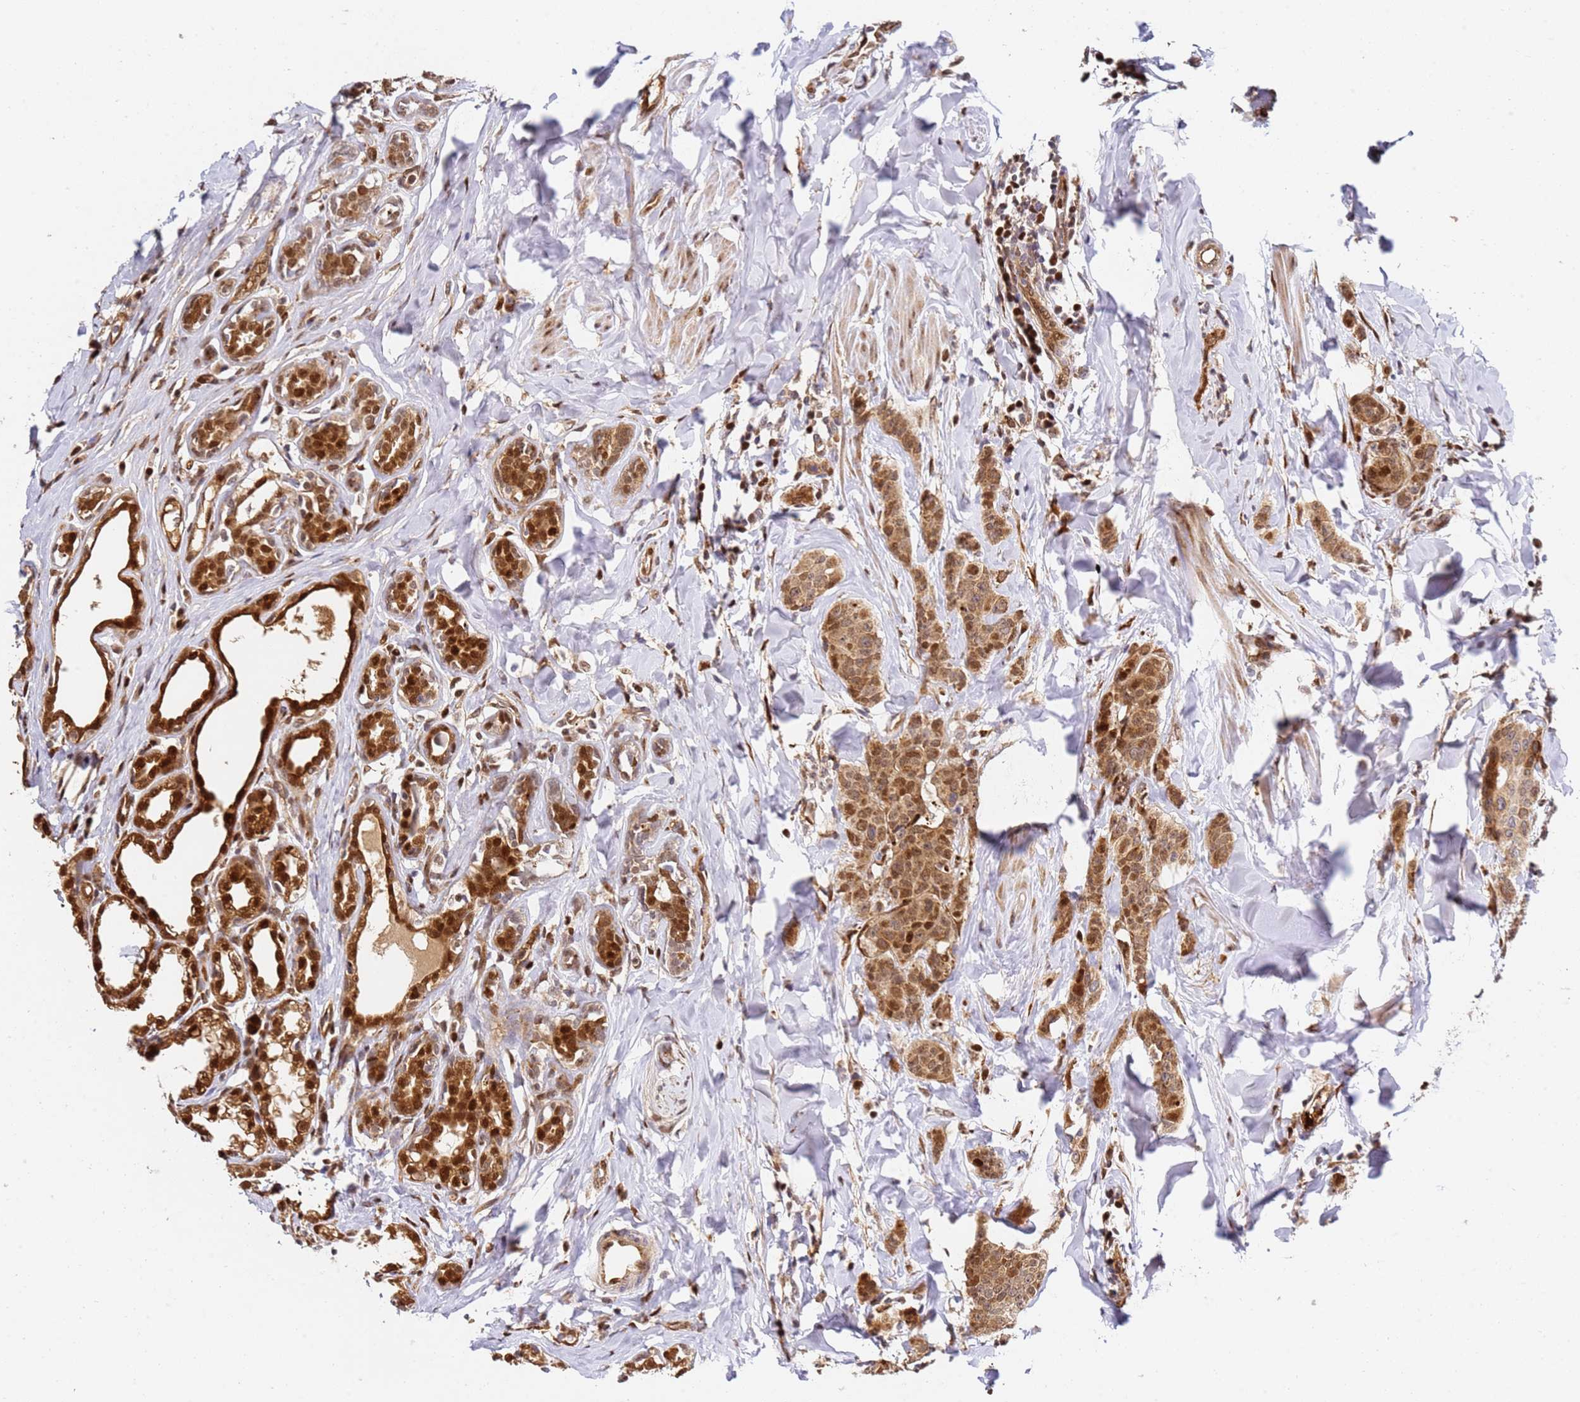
{"staining": {"intensity": "moderate", "quantity": ">75%", "location": "cytoplasmic/membranous,nuclear"}, "tissue": "breast cancer", "cell_type": "Tumor cells", "image_type": "cancer", "snomed": [{"axis": "morphology", "description": "Duct carcinoma"}, {"axis": "topography", "description": "Breast"}], "caption": "A high-resolution histopathology image shows immunohistochemistry staining of breast invasive ductal carcinoma, which reveals moderate cytoplasmic/membranous and nuclear expression in about >75% of tumor cells.", "gene": "SMOX", "patient": {"sex": "female", "age": 40}}